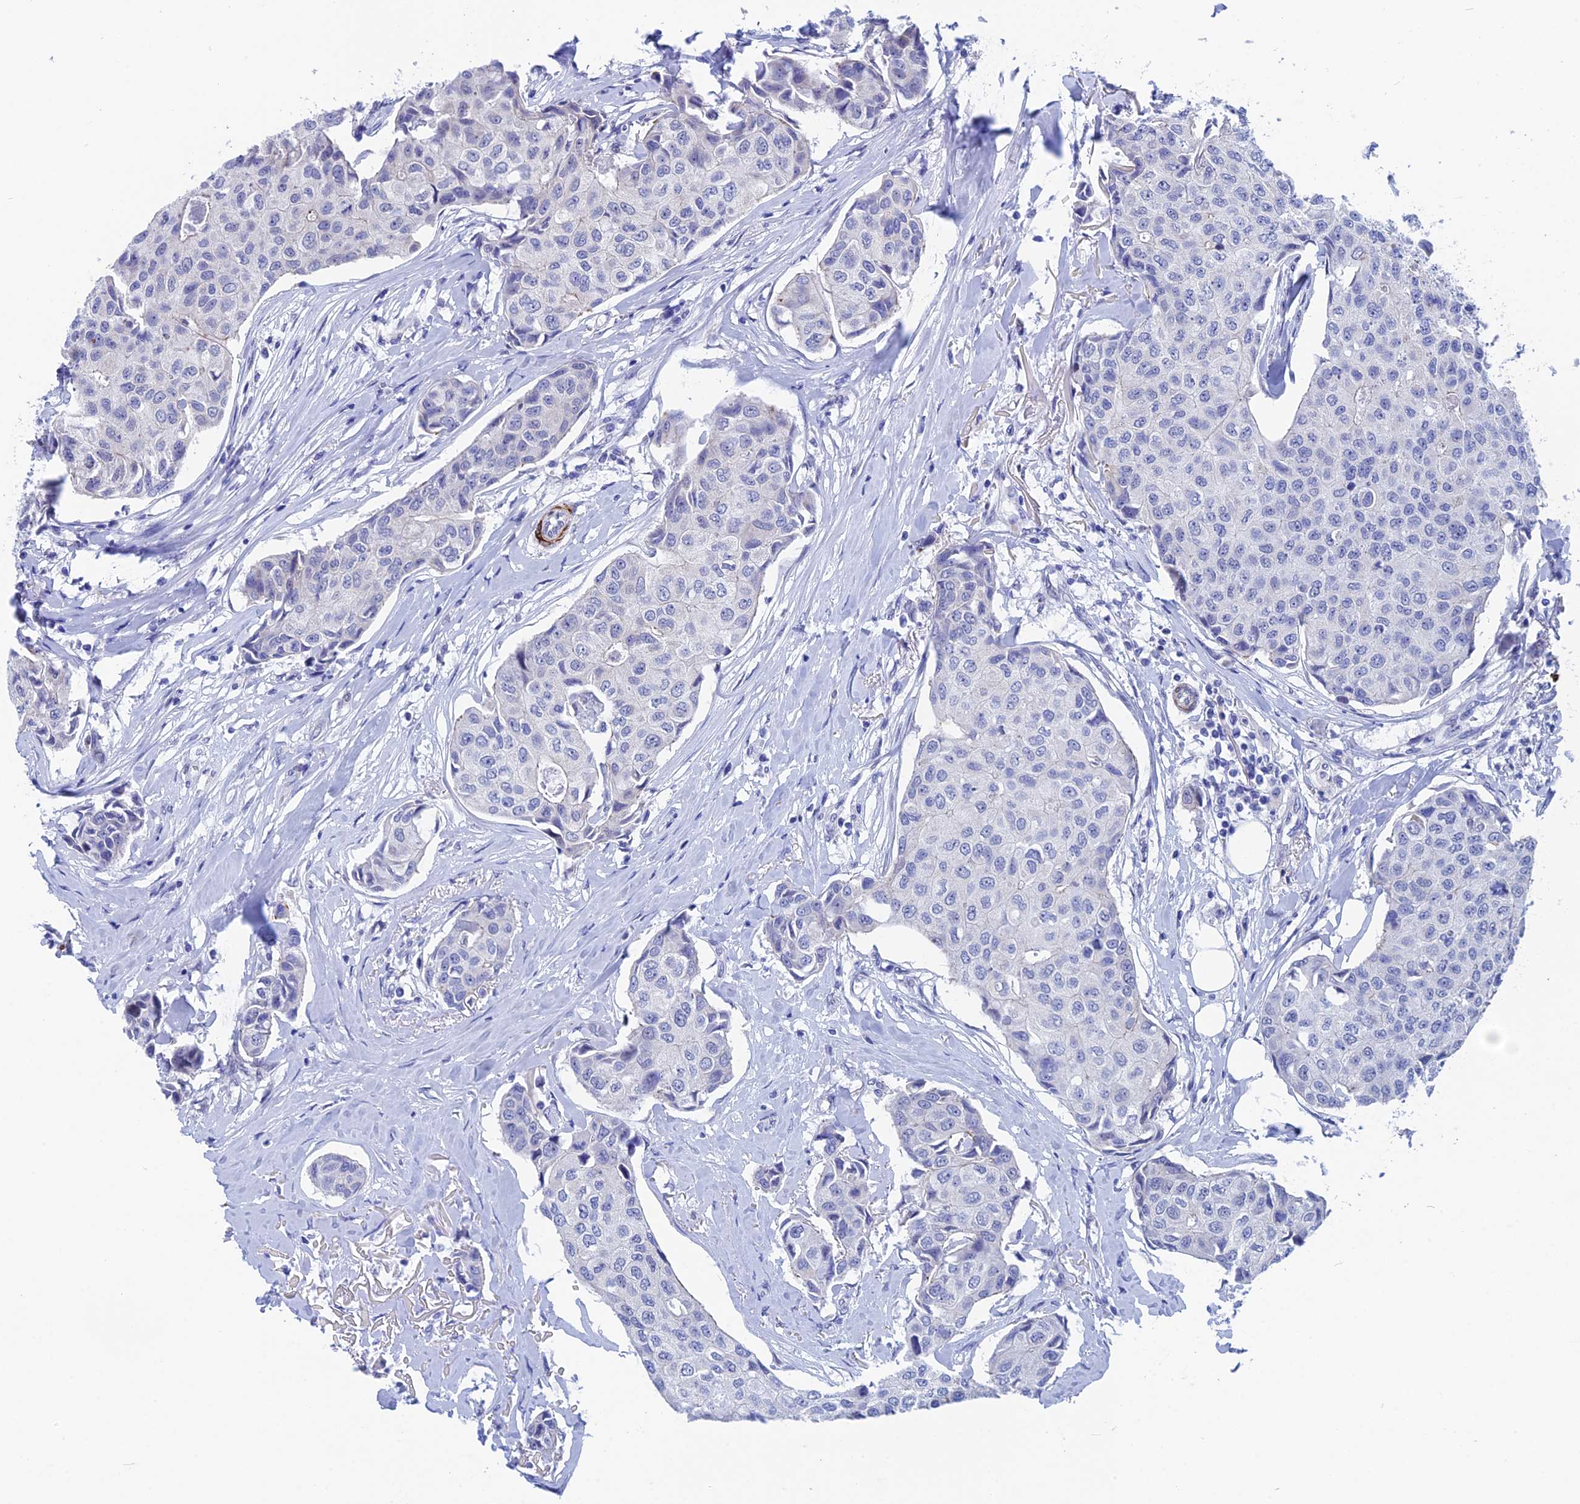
{"staining": {"intensity": "negative", "quantity": "none", "location": "none"}, "tissue": "breast cancer", "cell_type": "Tumor cells", "image_type": "cancer", "snomed": [{"axis": "morphology", "description": "Duct carcinoma"}, {"axis": "topography", "description": "Breast"}], "caption": "High magnification brightfield microscopy of breast cancer stained with DAB (3,3'-diaminobenzidine) (brown) and counterstained with hematoxylin (blue): tumor cells show no significant positivity.", "gene": "WDR83", "patient": {"sex": "female", "age": 80}}